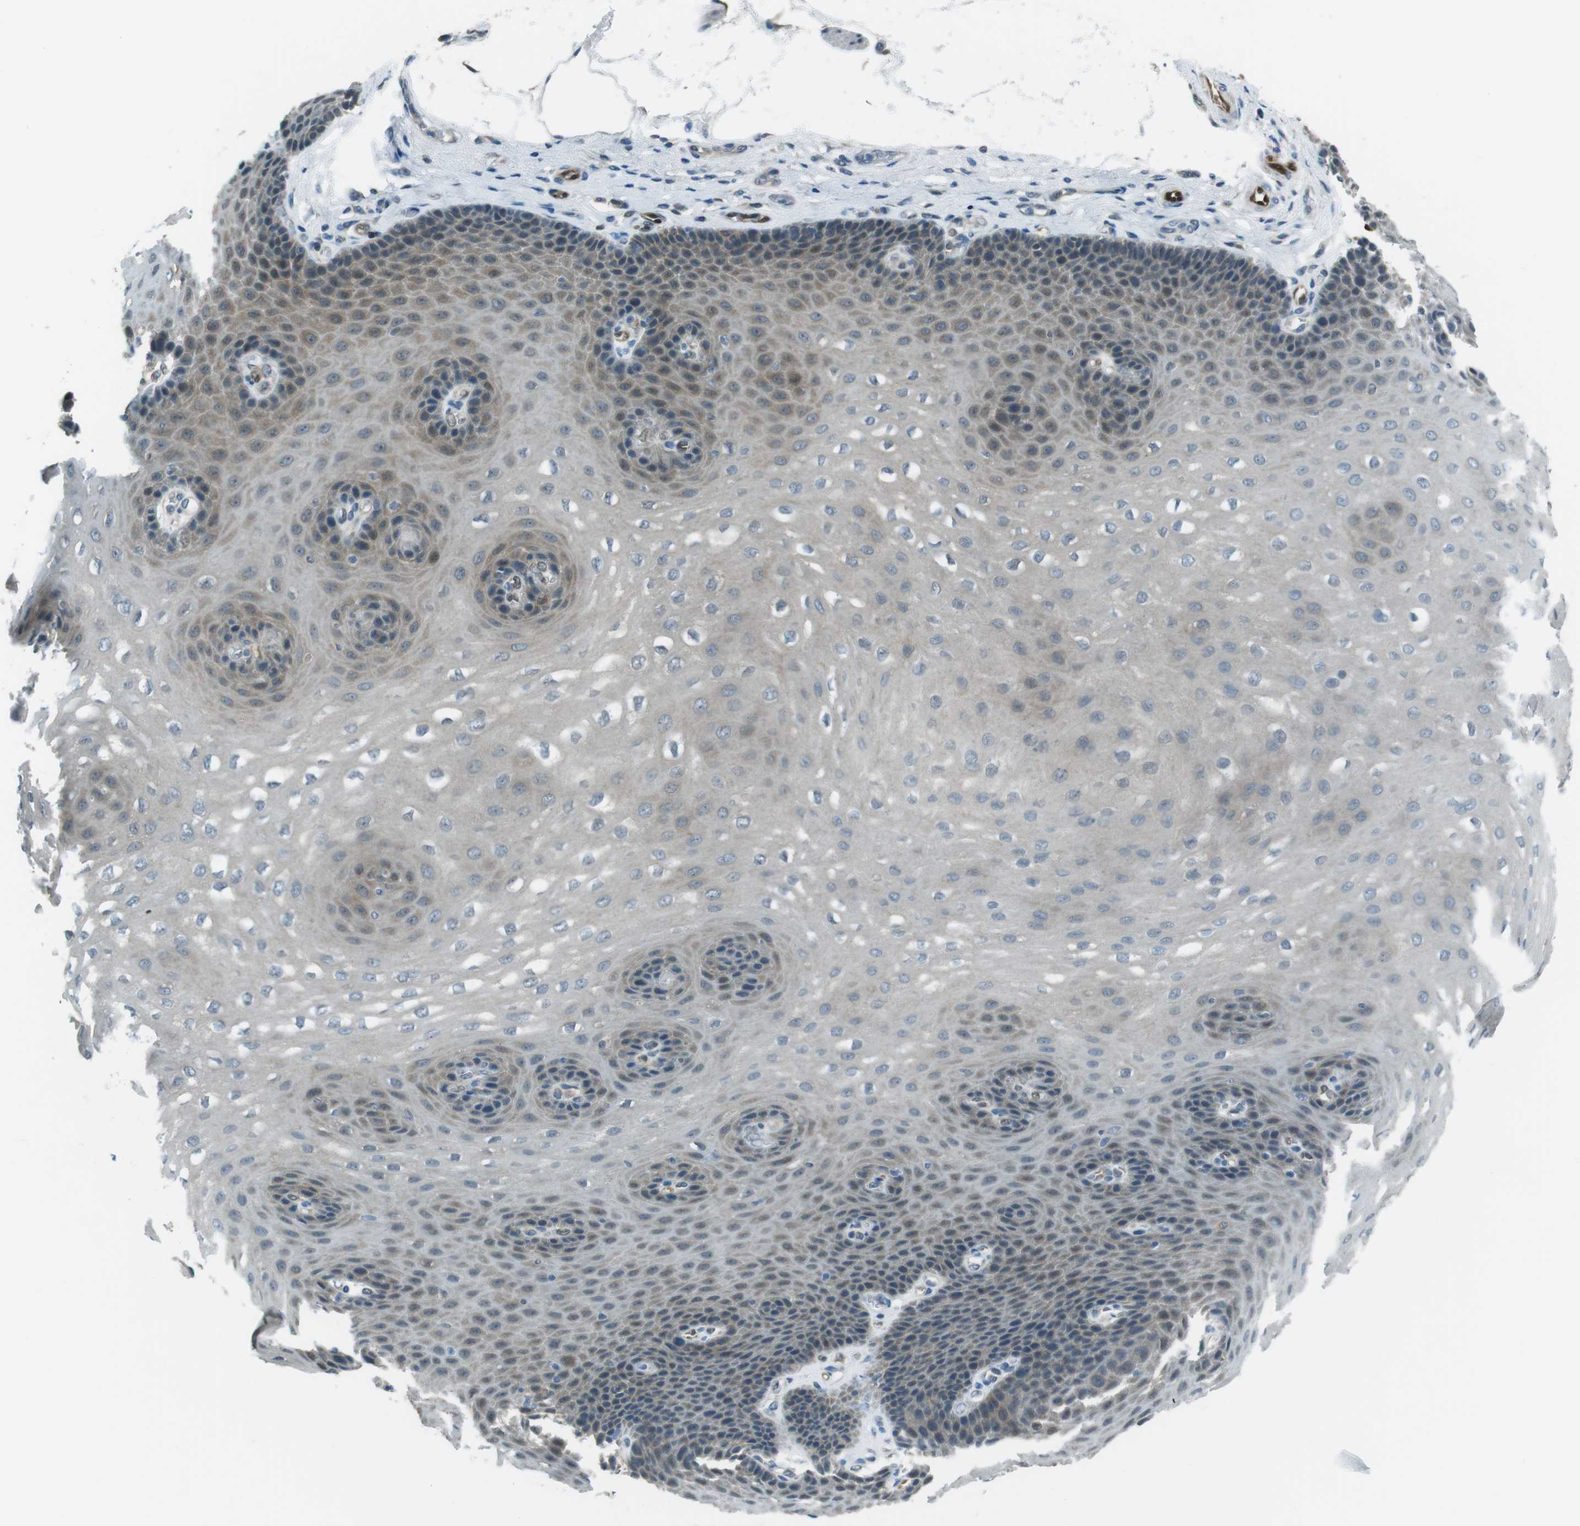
{"staining": {"intensity": "weak", "quantity": "25%-75%", "location": "cytoplasmic/membranous"}, "tissue": "esophagus", "cell_type": "Squamous epithelial cells", "image_type": "normal", "snomed": [{"axis": "morphology", "description": "Normal tissue, NOS"}, {"axis": "topography", "description": "Esophagus"}], "caption": "Immunohistochemical staining of unremarkable esophagus displays low levels of weak cytoplasmic/membranous expression in about 25%-75% of squamous epithelial cells. (brown staining indicates protein expression, while blue staining denotes nuclei).", "gene": "MFAP3", "patient": {"sex": "female", "age": 72}}